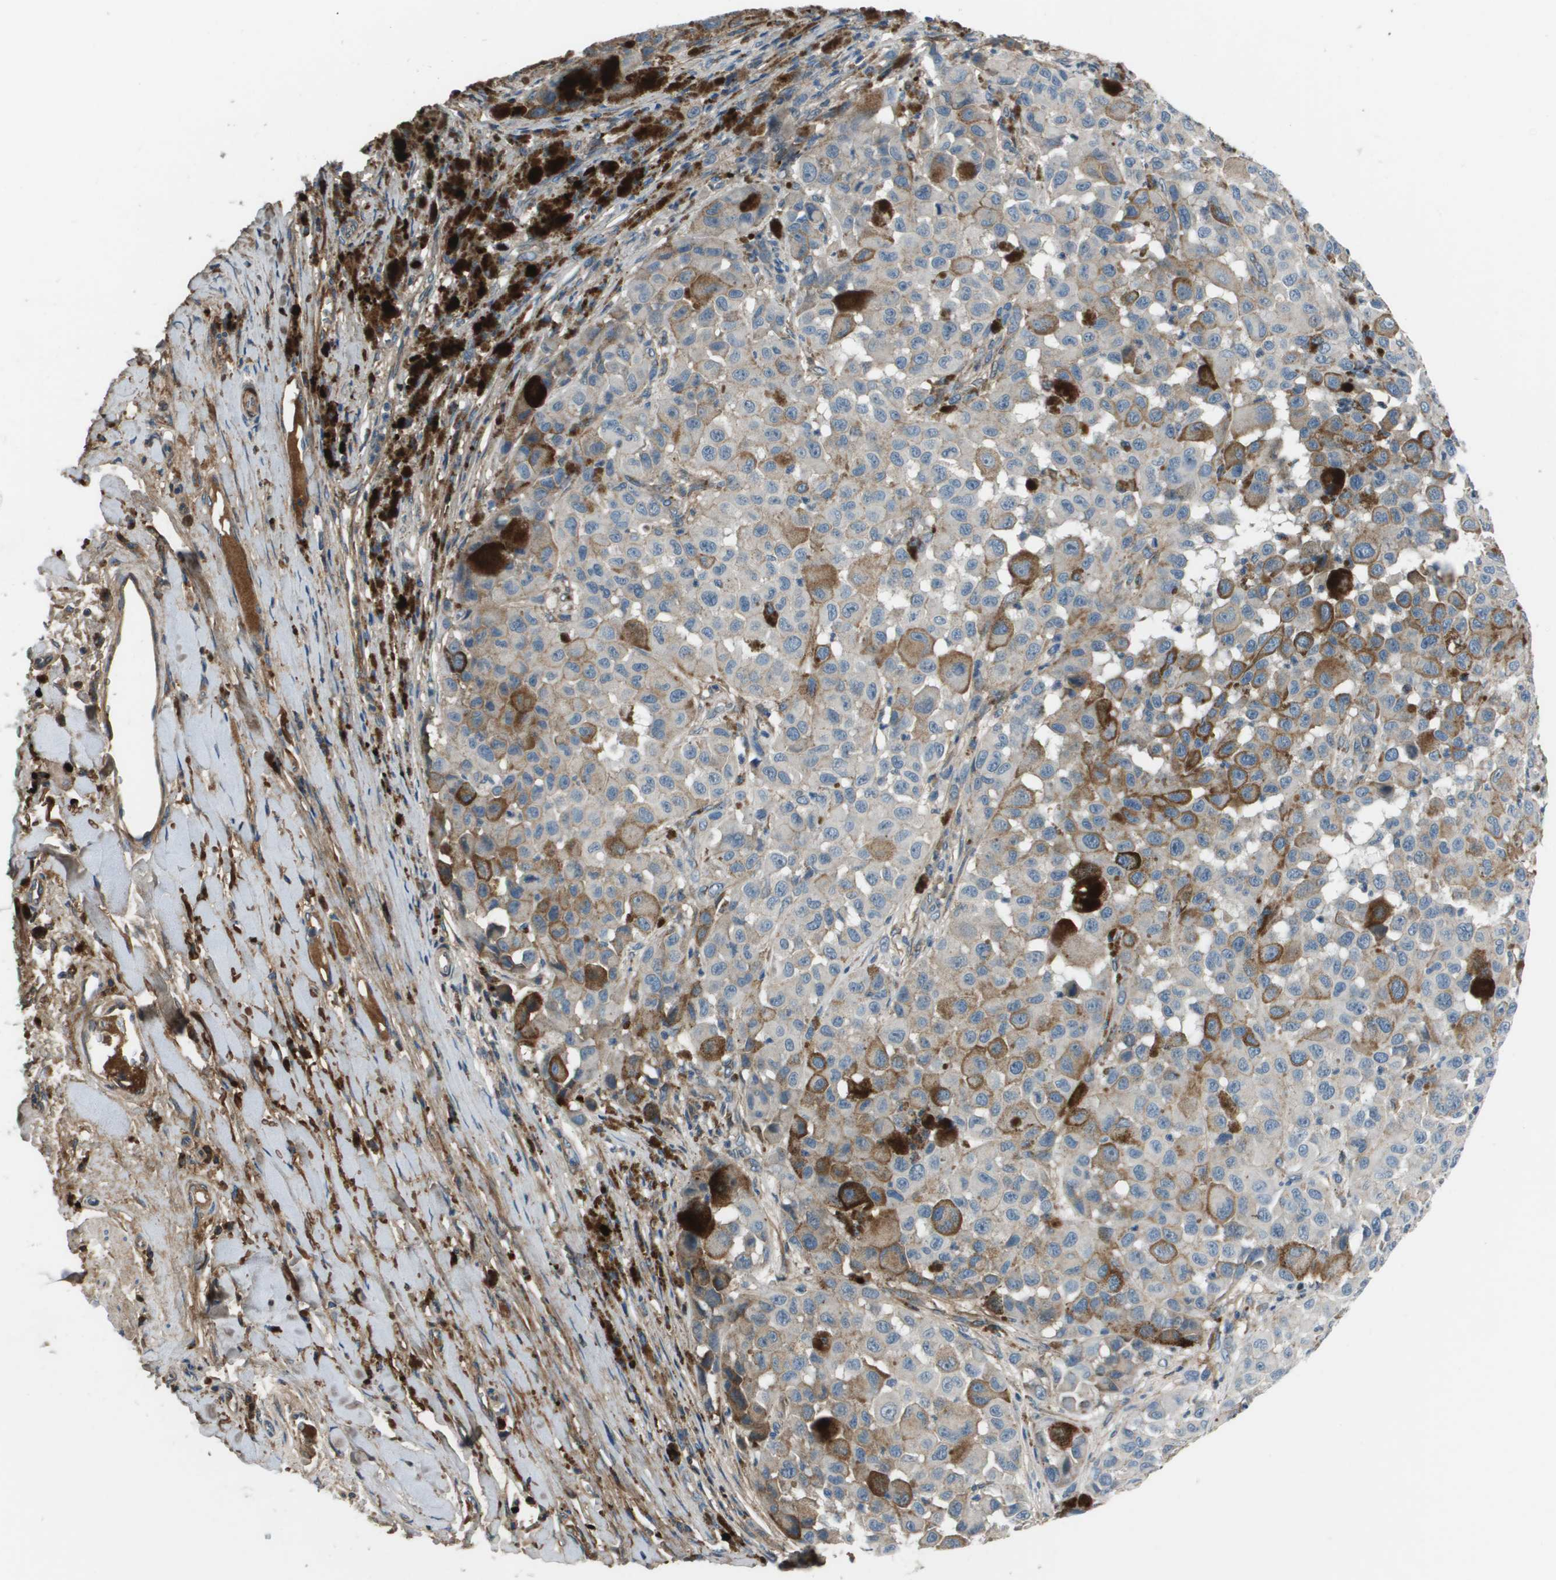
{"staining": {"intensity": "weak", "quantity": "25%-75%", "location": "cytoplasmic/membranous"}, "tissue": "melanoma", "cell_type": "Tumor cells", "image_type": "cancer", "snomed": [{"axis": "morphology", "description": "Malignant melanoma, NOS"}, {"axis": "topography", "description": "Skin"}], "caption": "IHC of human melanoma exhibits low levels of weak cytoplasmic/membranous expression in about 25%-75% of tumor cells.", "gene": "PCOLCE", "patient": {"sex": "male", "age": 96}}